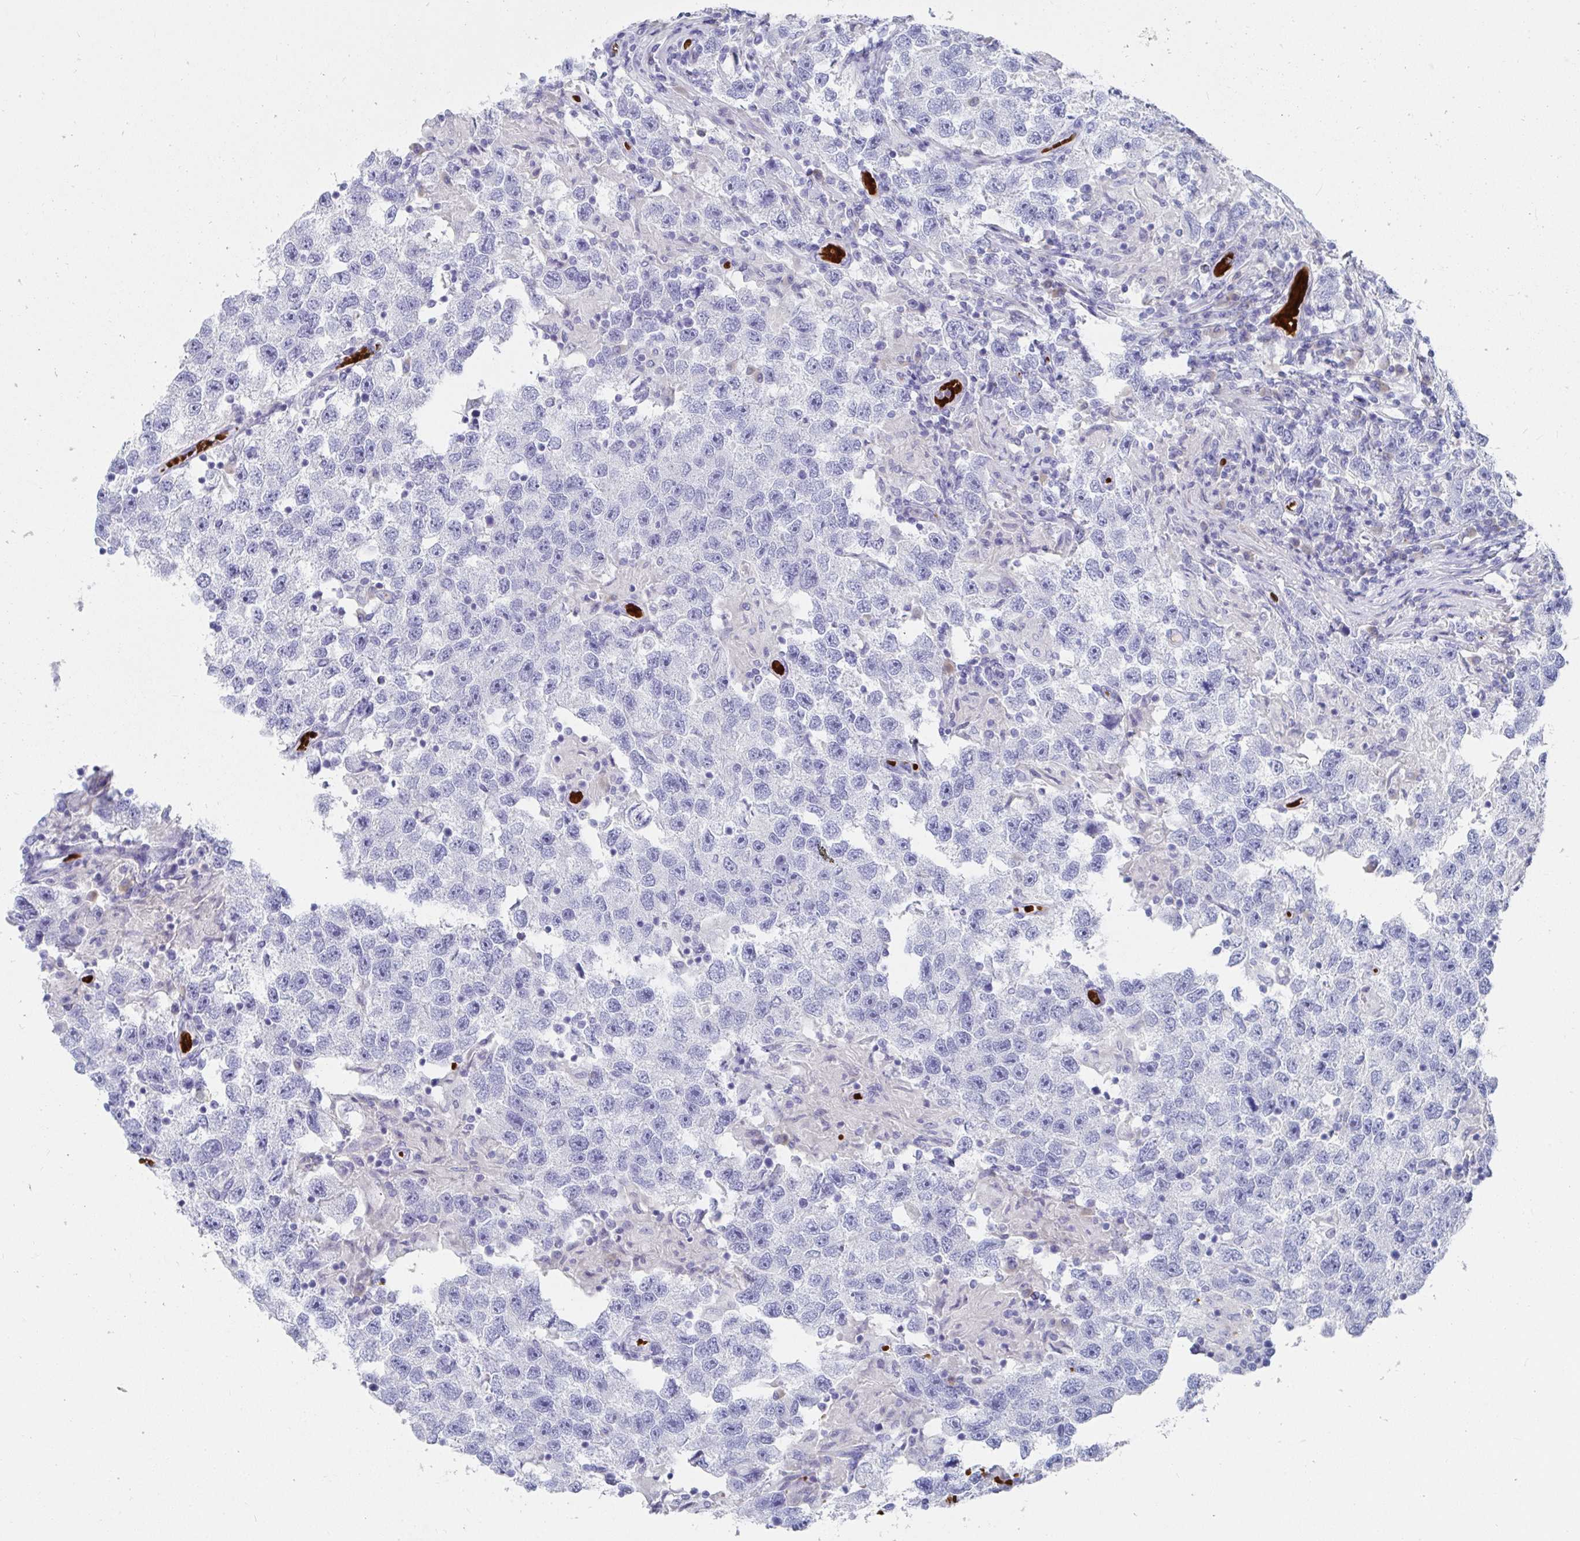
{"staining": {"intensity": "negative", "quantity": "none", "location": "none"}, "tissue": "testis cancer", "cell_type": "Tumor cells", "image_type": "cancer", "snomed": [{"axis": "morphology", "description": "Seminoma, NOS"}, {"axis": "topography", "description": "Testis"}], "caption": "Immunohistochemistry photomicrograph of neoplastic tissue: human testis seminoma stained with DAB (3,3'-diaminobenzidine) shows no significant protein expression in tumor cells.", "gene": "CLDN8", "patient": {"sex": "male", "age": 26}}